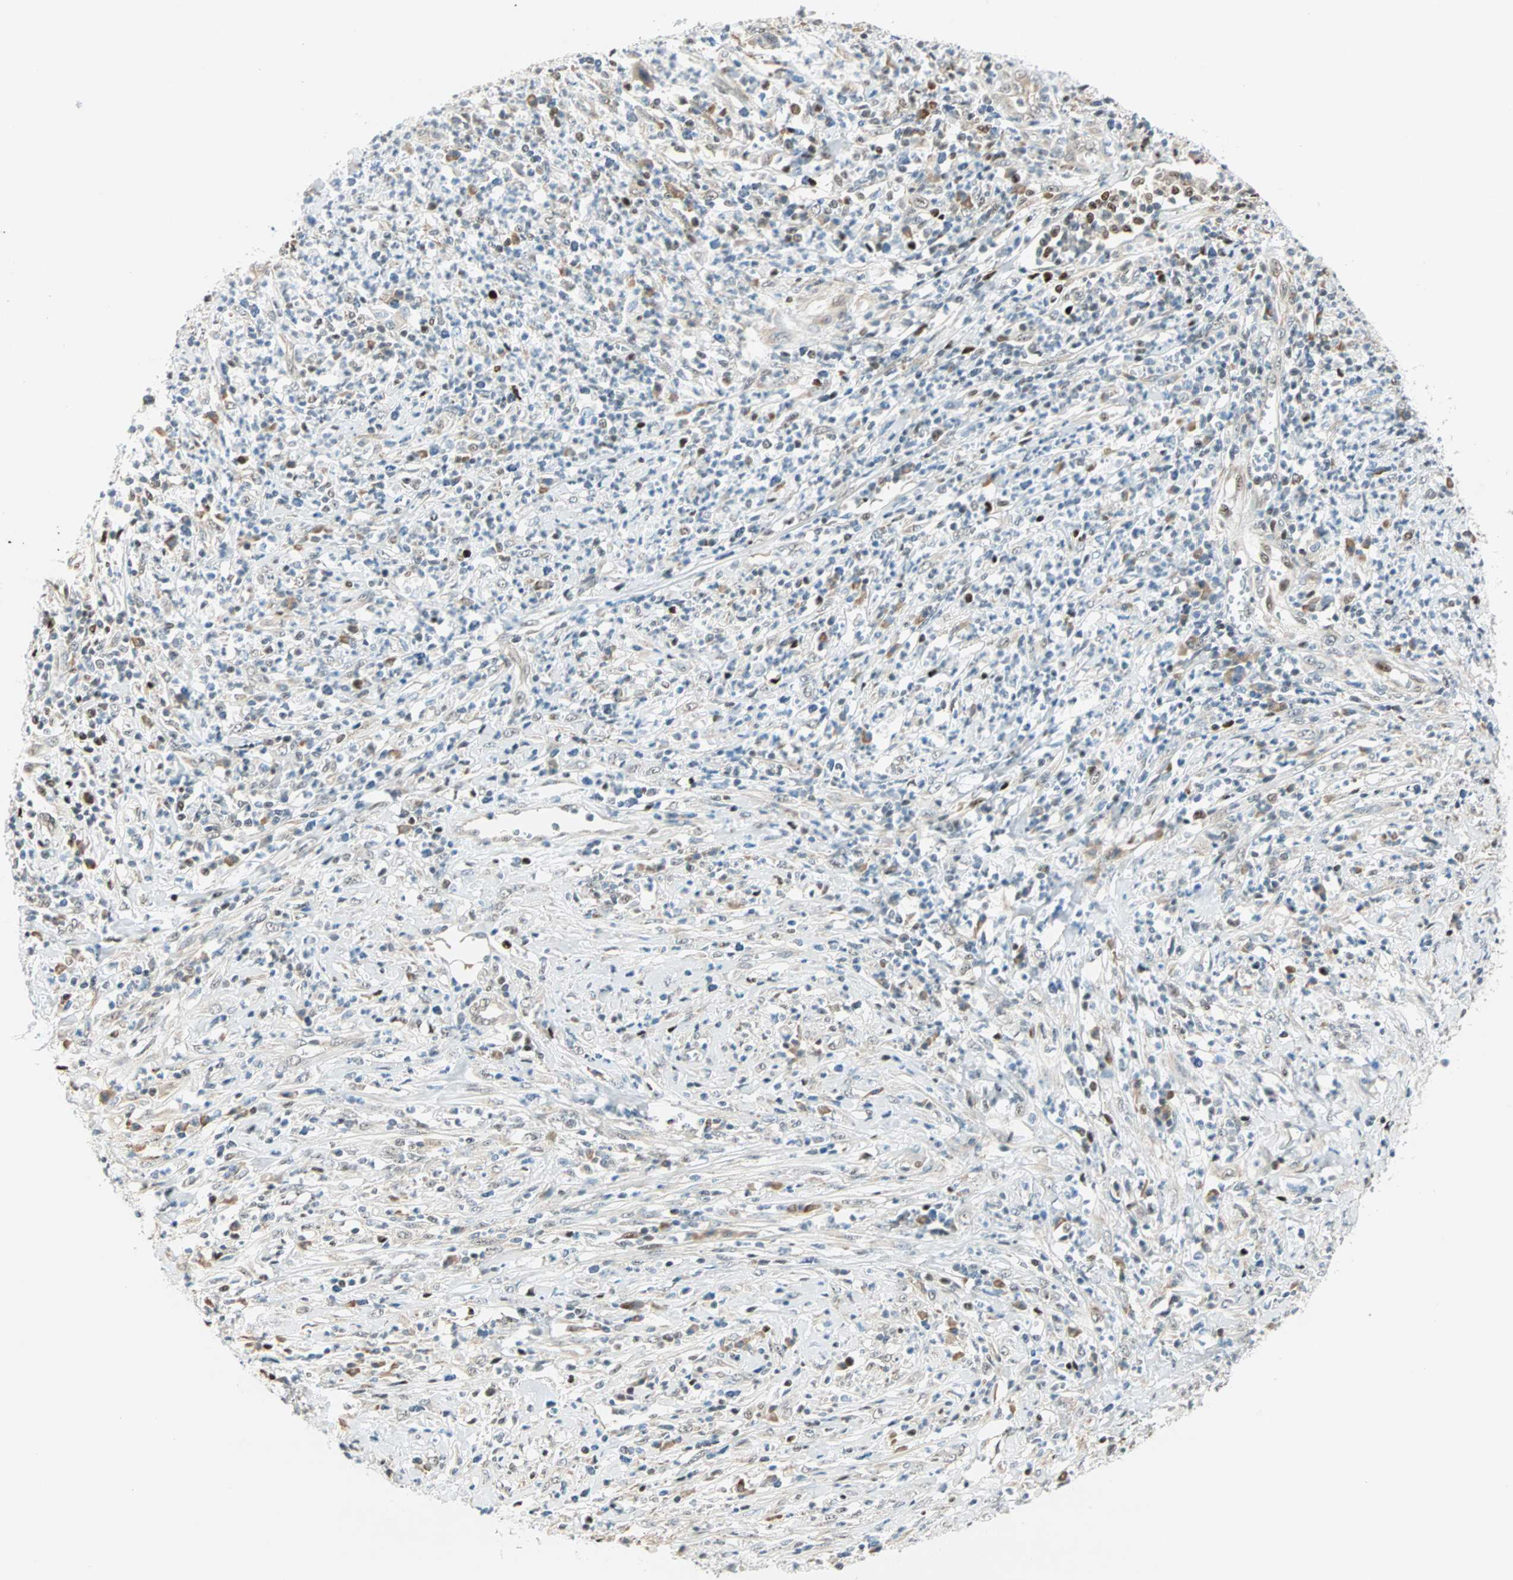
{"staining": {"intensity": "negative", "quantity": "none", "location": "none"}, "tissue": "cervical cancer", "cell_type": "Tumor cells", "image_type": "cancer", "snomed": [{"axis": "morphology", "description": "Squamous cell carcinoma, NOS"}, {"axis": "topography", "description": "Cervix"}], "caption": "Tumor cells are negative for brown protein staining in cervical squamous cell carcinoma.", "gene": "MSX2", "patient": {"sex": "female", "age": 32}}